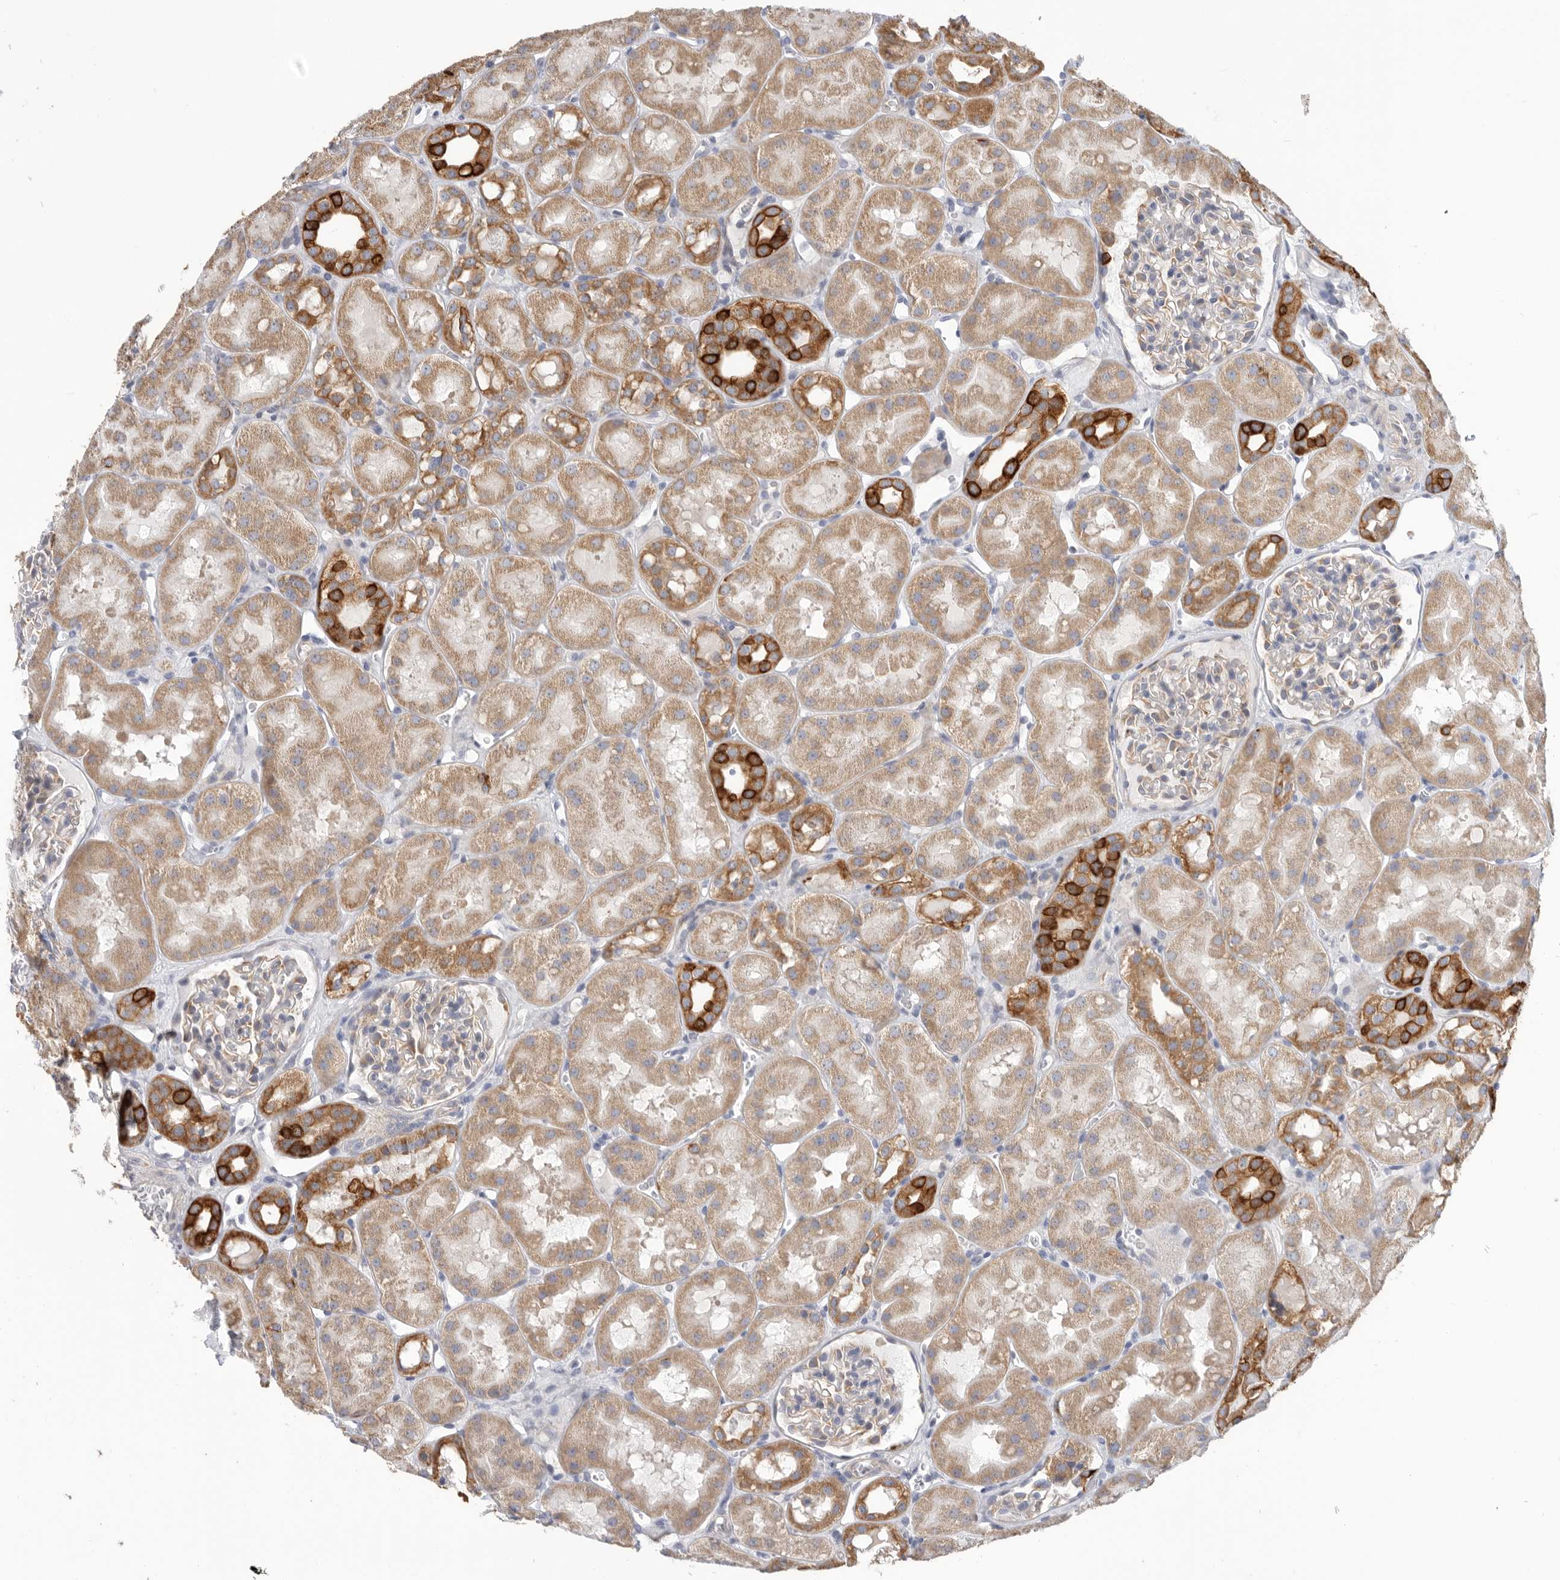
{"staining": {"intensity": "strong", "quantity": "<25%", "location": "cytoplasmic/membranous"}, "tissue": "kidney", "cell_type": "Cells in glomeruli", "image_type": "normal", "snomed": [{"axis": "morphology", "description": "Normal tissue, NOS"}, {"axis": "topography", "description": "Kidney"}], "caption": "Benign kidney exhibits strong cytoplasmic/membranous staining in about <25% of cells in glomeruli, visualized by immunohistochemistry. The protein of interest is shown in brown color, while the nuclei are stained blue.", "gene": "MTFR1L", "patient": {"sex": "male", "age": 16}}